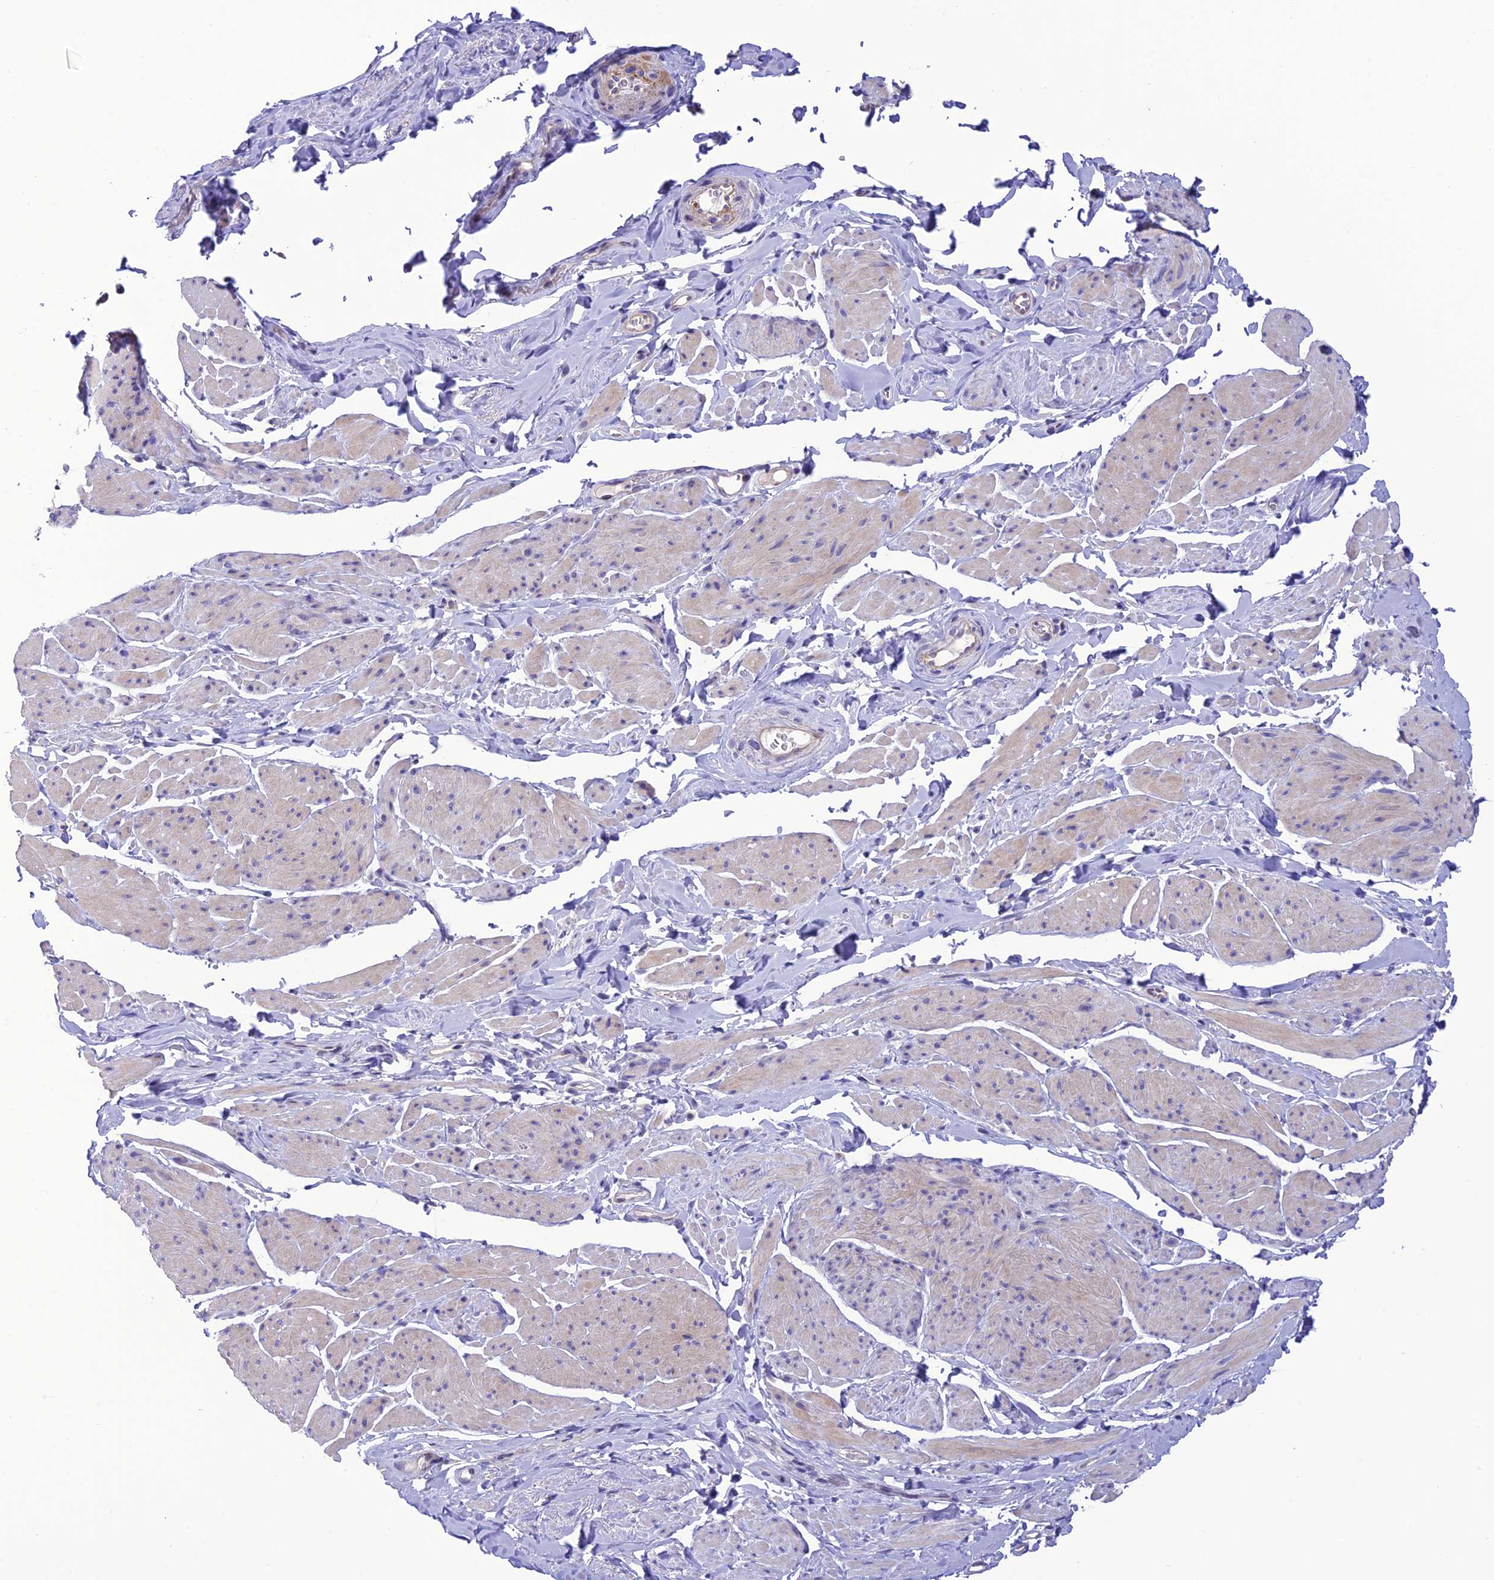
{"staining": {"intensity": "negative", "quantity": "none", "location": "none"}, "tissue": "smooth muscle", "cell_type": "Smooth muscle cells", "image_type": "normal", "snomed": [{"axis": "morphology", "description": "Normal tissue, NOS"}, {"axis": "topography", "description": "Smooth muscle"}, {"axis": "topography", "description": "Peripheral nerve tissue"}], "caption": "This is an IHC photomicrograph of benign smooth muscle. There is no positivity in smooth muscle cells.", "gene": "C17orf67", "patient": {"sex": "male", "age": 69}}